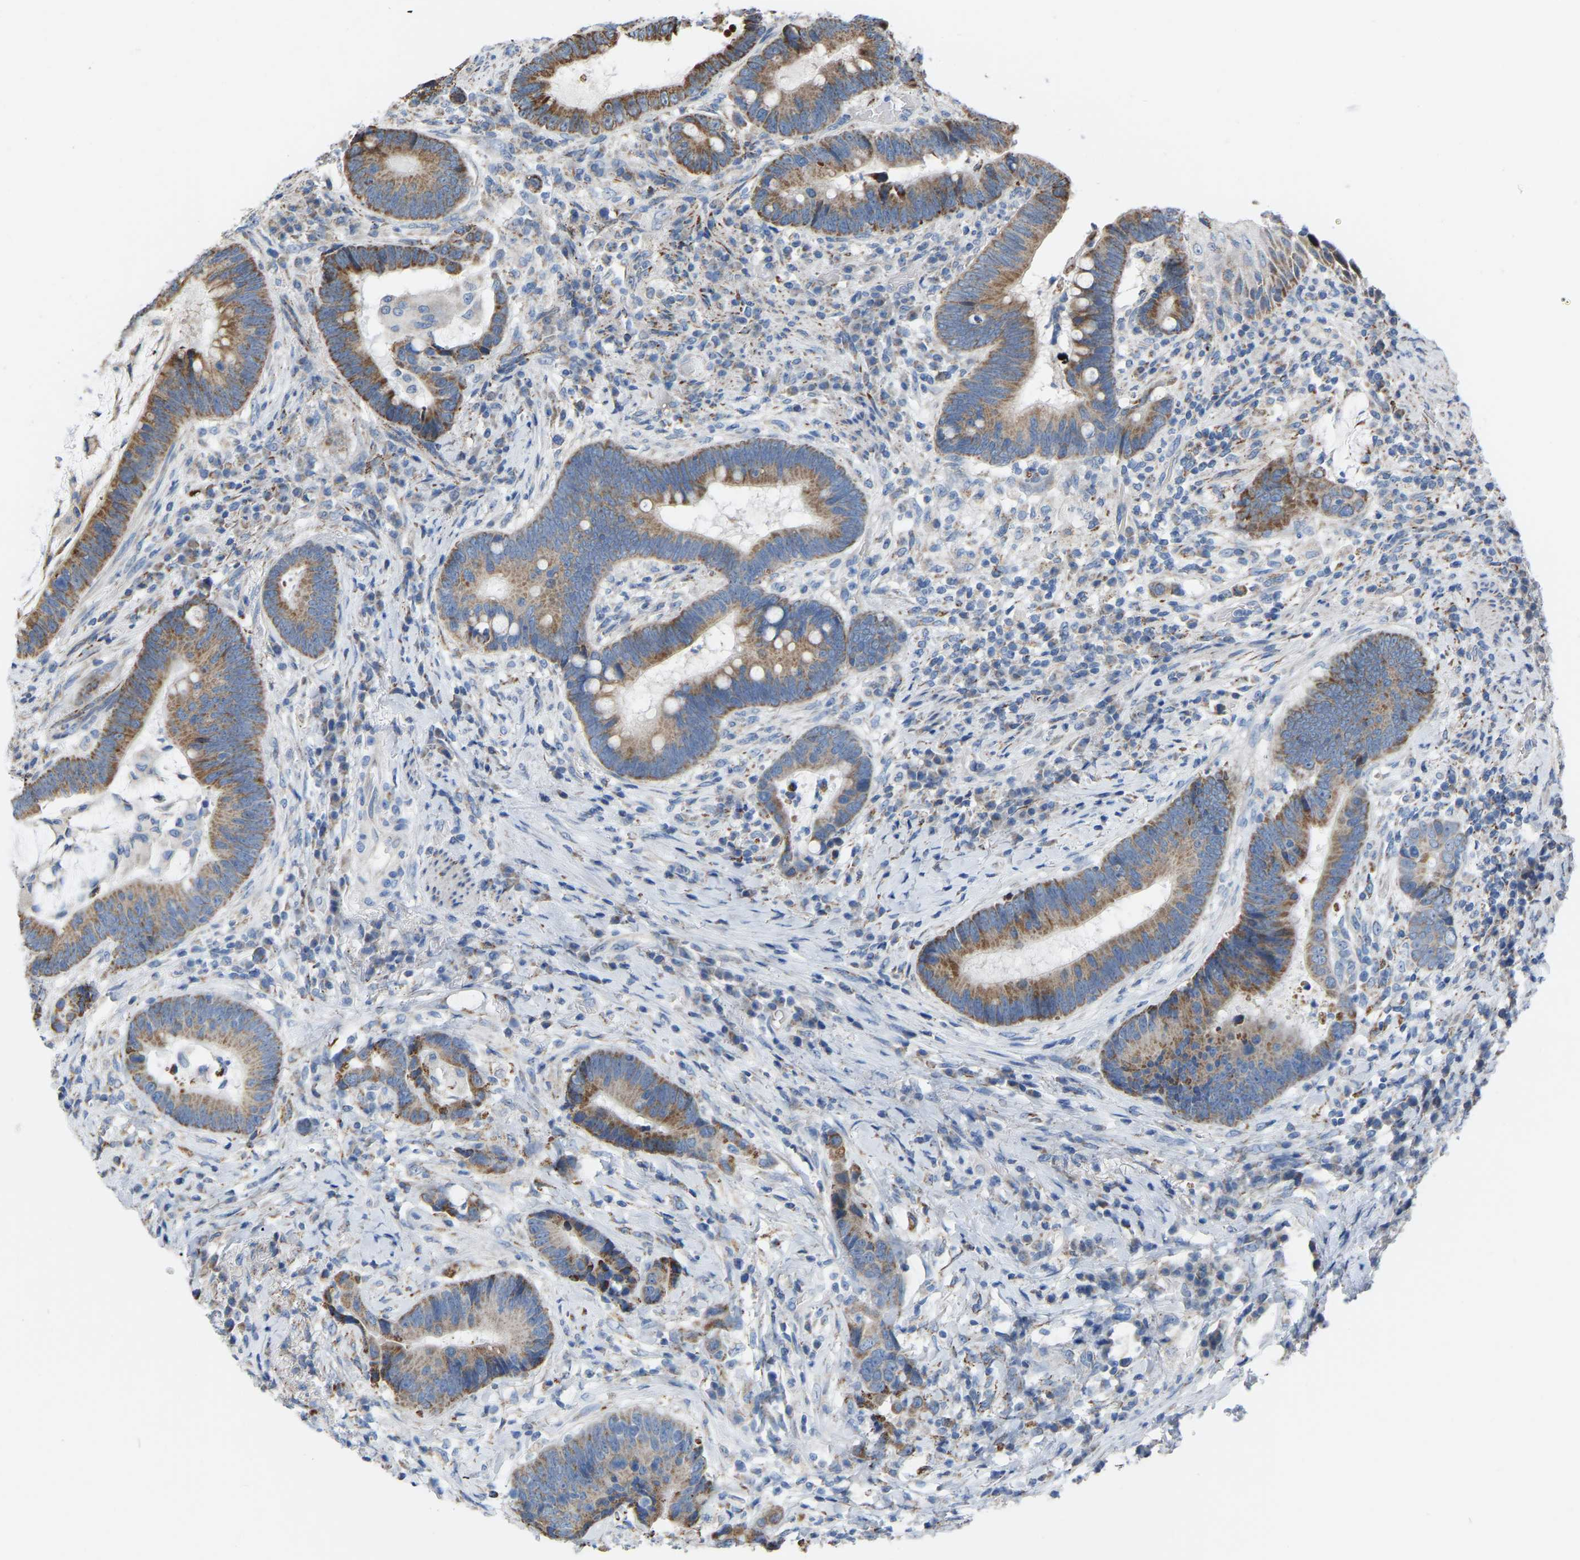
{"staining": {"intensity": "moderate", "quantity": ">75%", "location": "cytoplasmic/membranous"}, "tissue": "colorectal cancer", "cell_type": "Tumor cells", "image_type": "cancer", "snomed": [{"axis": "morphology", "description": "Adenocarcinoma, NOS"}, {"axis": "topography", "description": "Rectum"}, {"axis": "topography", "description": "Anal"}], "caption": "A brown stain shows moderate cytoplasmic/membranous staining of a protein in colorectal cancer tumor cells. (IHC, brightfield microscopy, high magnification).", "gene": "BCL10", "patient": {"sex": "female", "age": 89}}